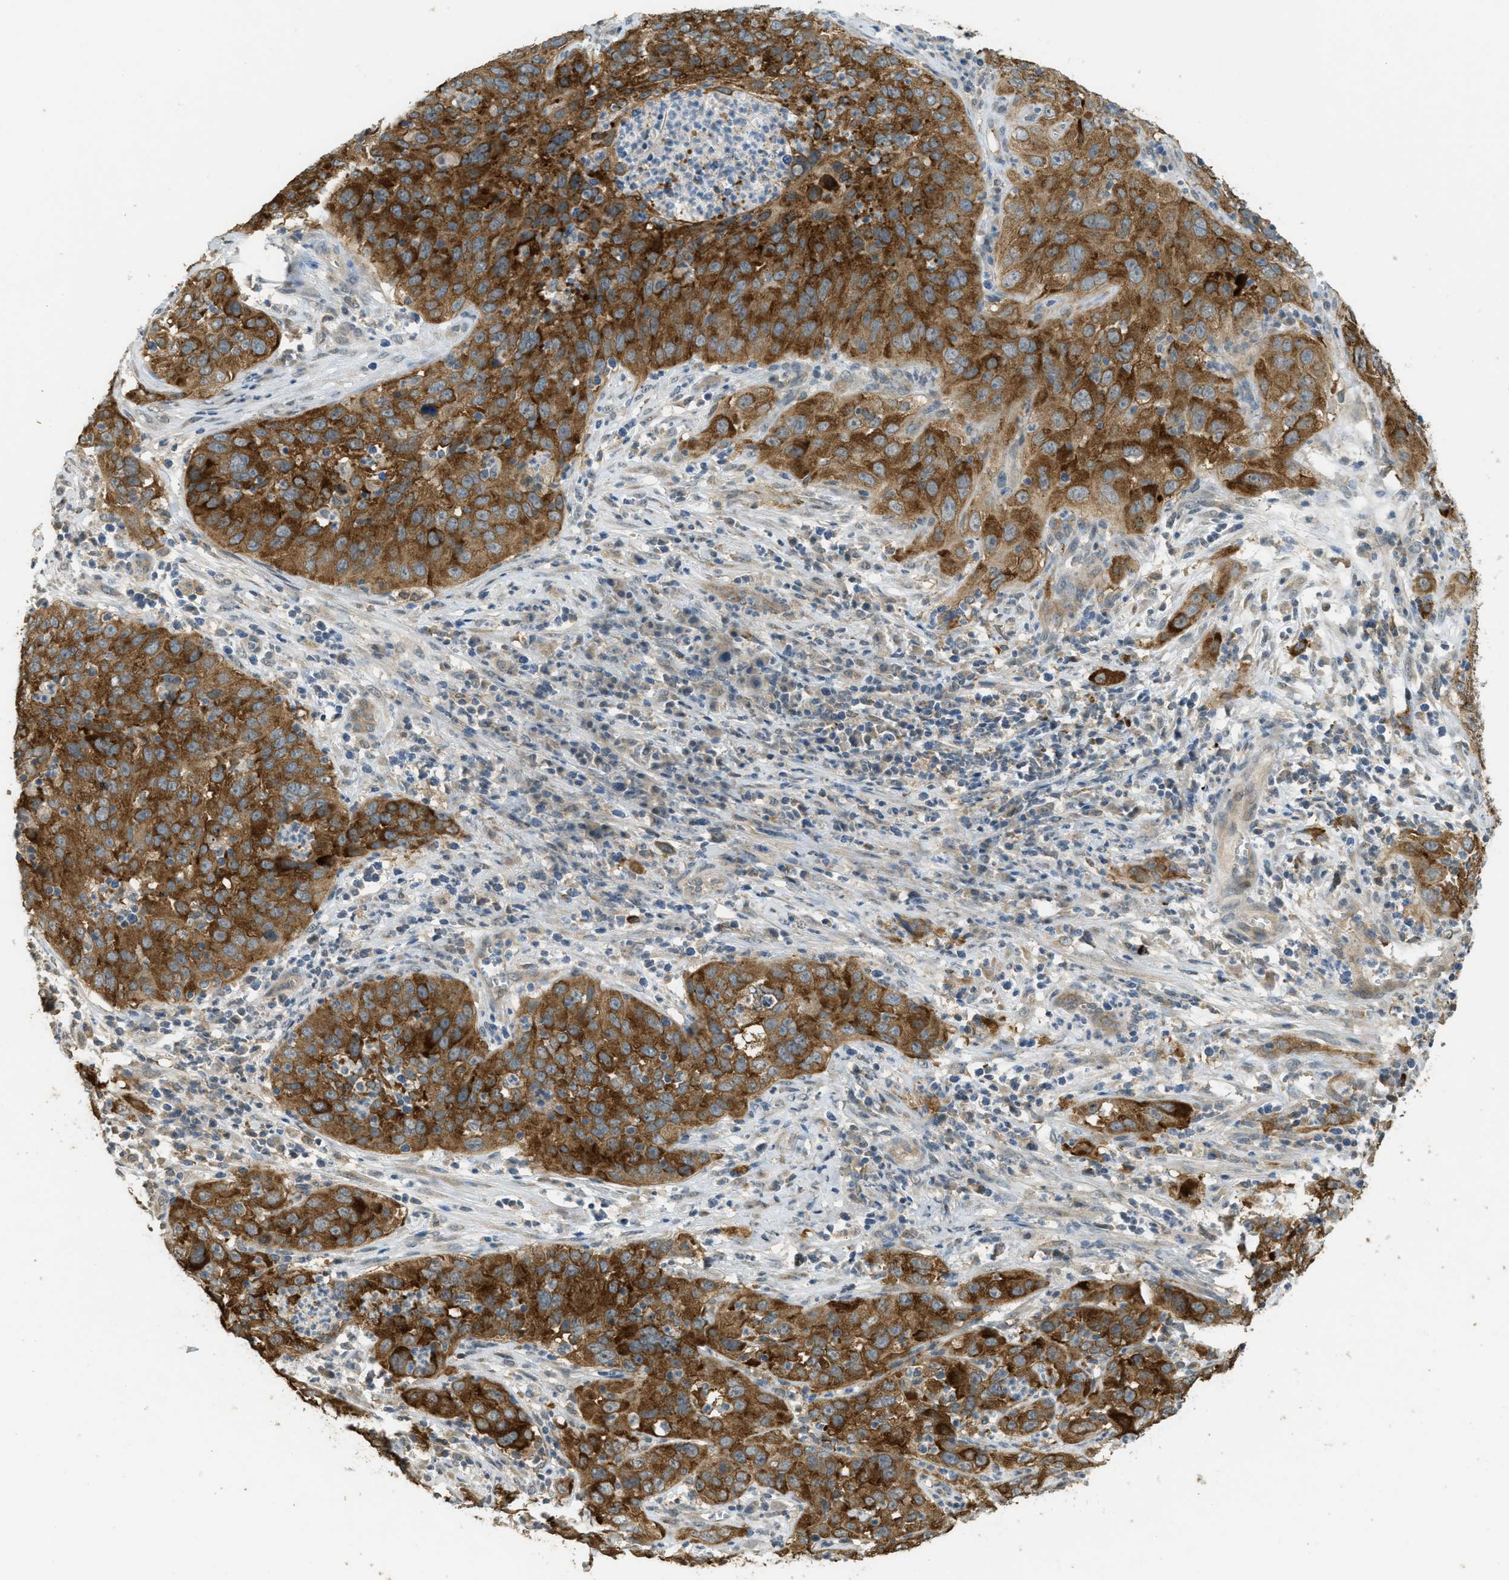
{"staining": {"intensity": "strong", "quantity": ">75%", "location": "cytoplasmic/membranous"}, "tissue": "cervical cancer", "cell_type": "Tumor cells", "image_type": "cancer", "snomed": [{"axis": "morphology", "description": "Squamous cell carcinoma, NOS"}, {"axis": "topography", "description": "Cervix"}], "caption": "A photomicrograph of cervical squamous cell carcinoma stained for a protein displays strong cytoplasmic/membranous brown staining in tumor cells.", "gene": "IGF2BP2", "patient": {"sex": "female", "age": 32}}